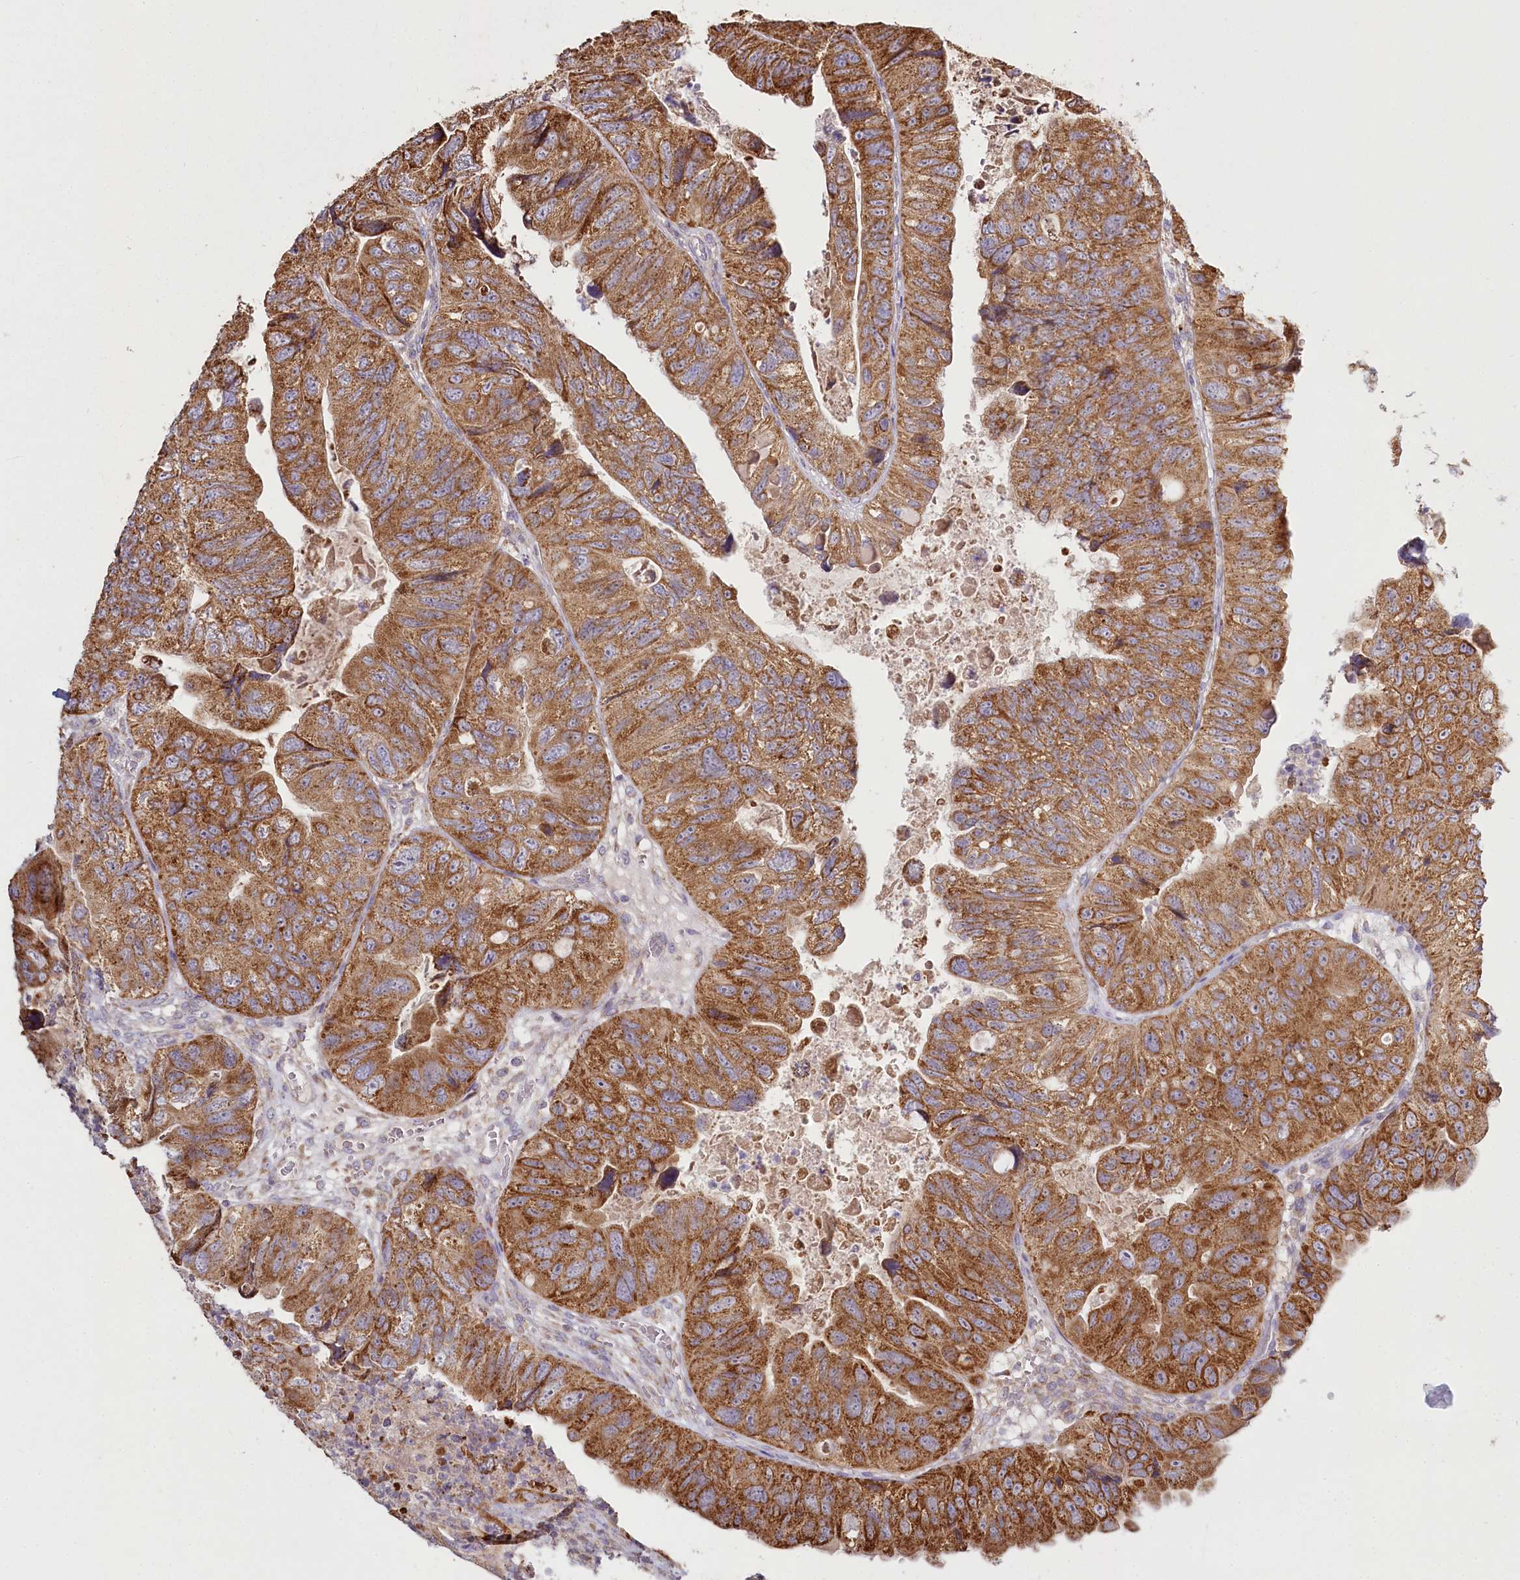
{"staining": {"intensity": "moderate", "quantity": ">75%", "location": "cytoplasmic/membranous"}, "tissue": "colorectal cancer", "cell_type": "Tumor cells", "image_type": "cancer", "snomed": [{"axis": "morphology", "description": "Adenocarcinoma, NOS"}, {"axis": "topography", "description": "Rectum"}], "caption": "Approximately >75% of tumor cells in human colorectal adenocarcinoma show moderate cytoplasmic/membranous protein expression as visualized by brown immunohistochemical staining.", "gene": "ACOX2", "patient": {"sex": "male", "age": 63}}